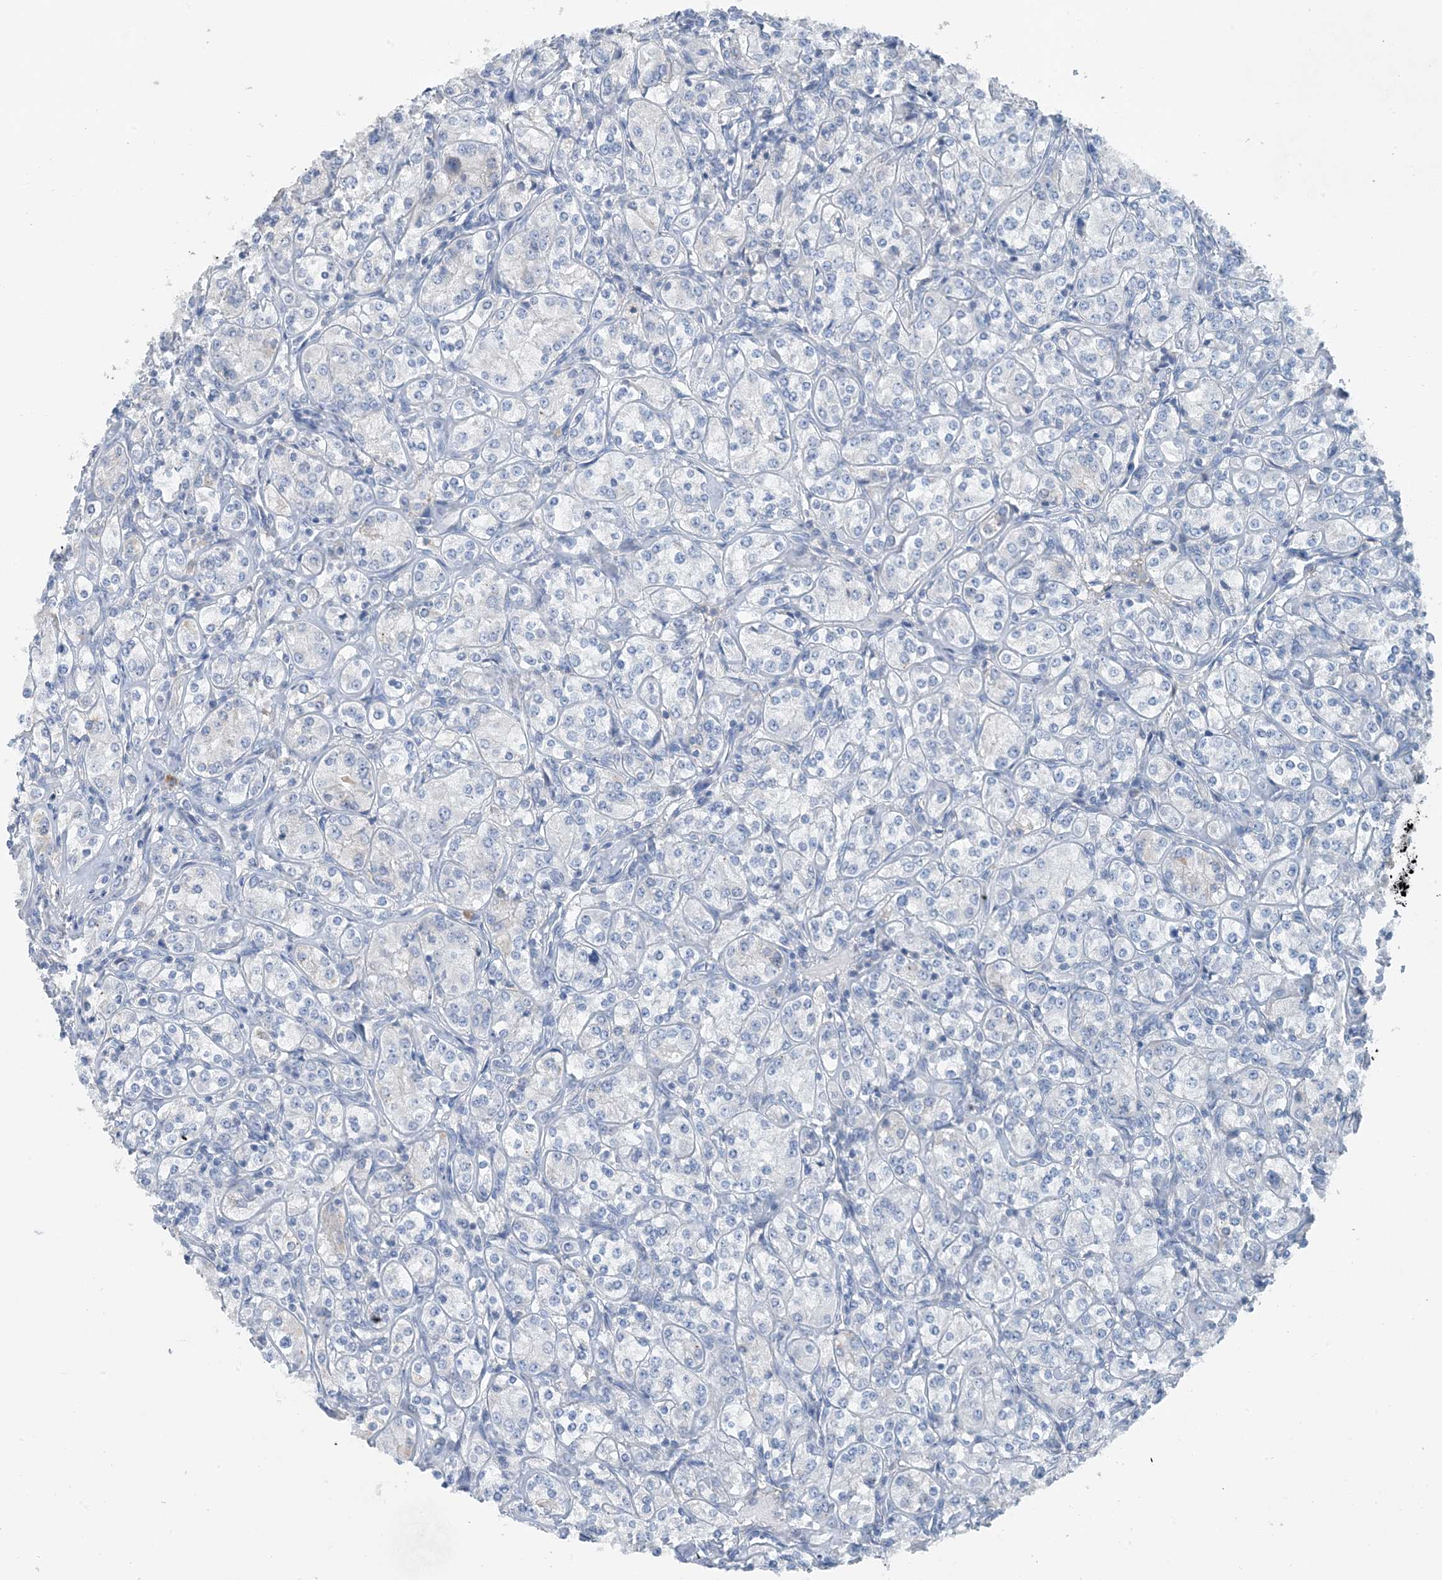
{"staining": {"intensity": "negative", "quantity": "none", "location": "none"}, "tissue": "renal cancer", "cell_type": "Tumor cells", "image_type": "cancer", "snomed": [{"axis": "morphology", "description": "Adenocarcinoma, NOS"}, {"axis": "topography", "description": "Kidney"}], "caption": "IHC of human renal cancer exhibits no staining in tumor cells.", "gene": "CTRL", "patient": {"sex": "male", "age": 77}}